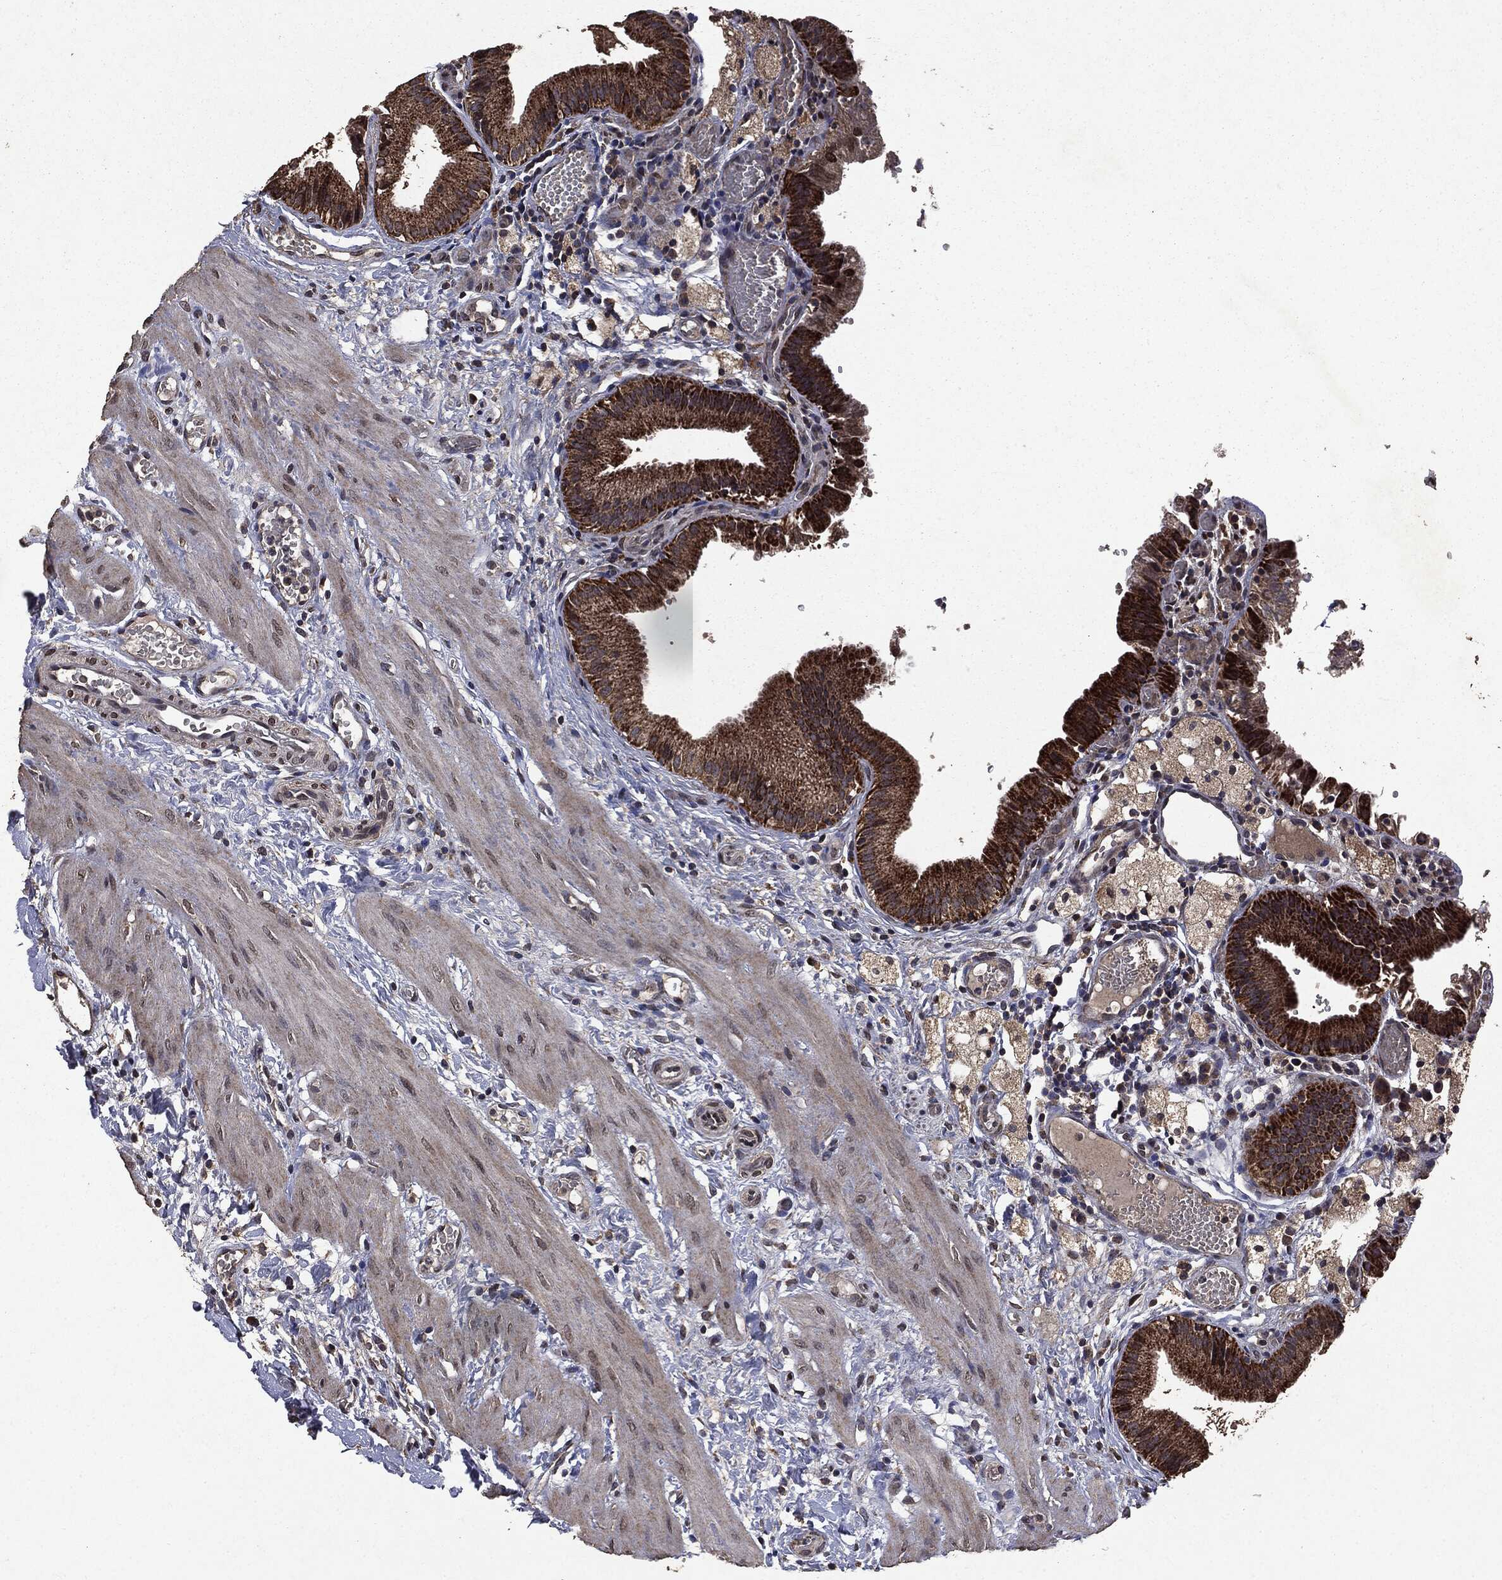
{"staining": {"intensity": "strong", "quantity": ">75%", "location": "cytoplasmic/membranous,nuclear"}, "tissue": "gallbladder", "cell_type": "Glandular cells", "image_type": "normal", "snomed": [{"axis": "morphology", "description": "Normal tissue, NOS"}, {"axis": "topography", "description": "Gallbladder"}], "caption": "High-magnification brightfield microscopy of benign gallbladder stained with DAB (brown) and counterstained with hematoxylin (blue). glandular cells exhibit strong cytoplasmic/membranous,nuclear expression is identified in about>75% of cells.", "gene": "PPP6R2", "patient": {"sex": "female", "age": 24}}